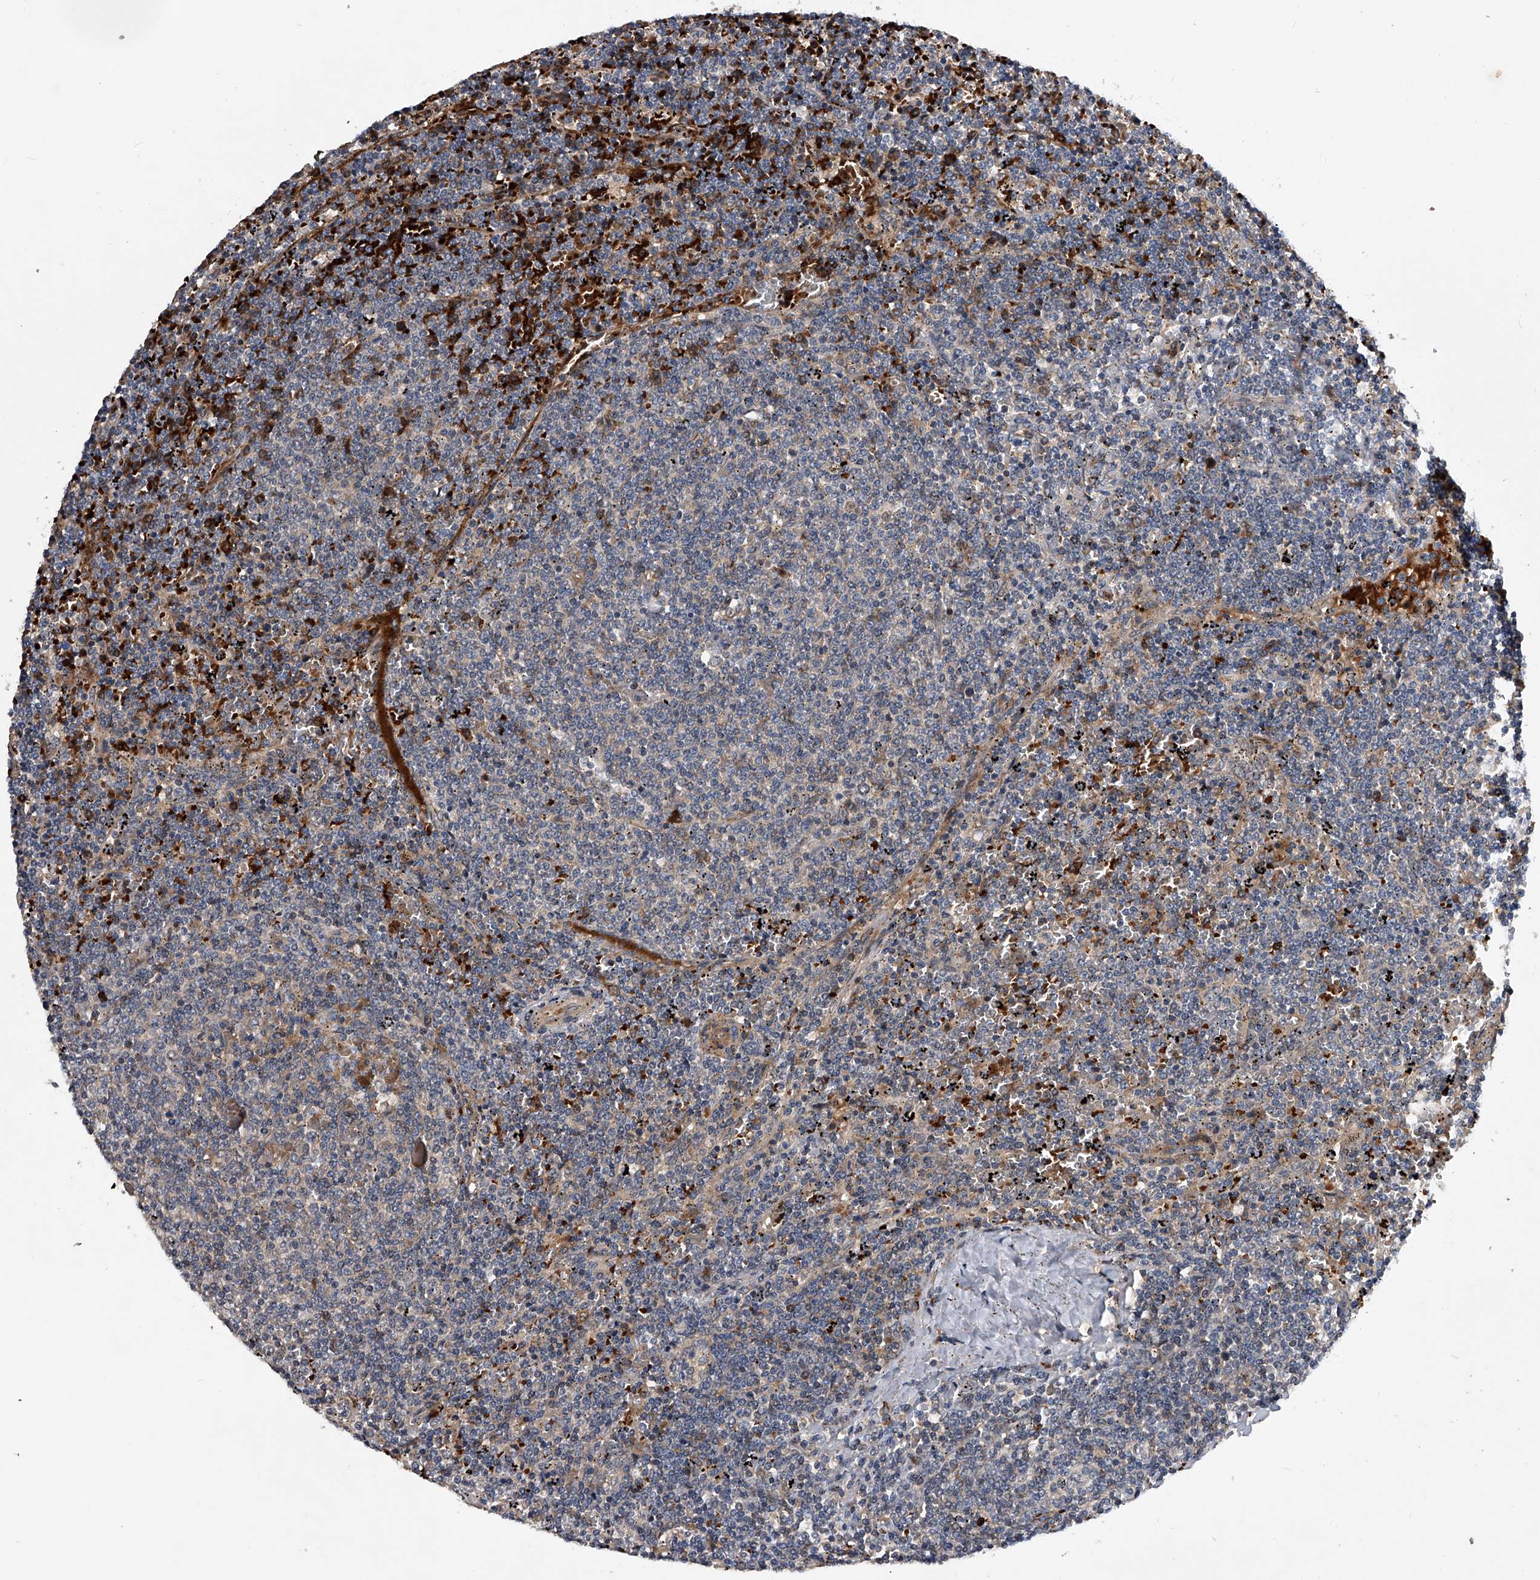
{"staining": {"intensity": "negative", "quantity": "none", "location": "none"}, "tissue": "lymphoma", "cell_type": "Tumor cells", "image_type": "cancer", "snomed": [{"axis": "morphology", "description": "Malignant lymphoma, non-Hodgkin's type, Low grade"}, {"axis": "topography", "description": "Spleen"}], "caption": "Lymphoma was stained to show a protein in brown. There is no significant expression in tumor cells.", "gene": "ZNF30", "patient": {"sex": "female", "age": 50}}